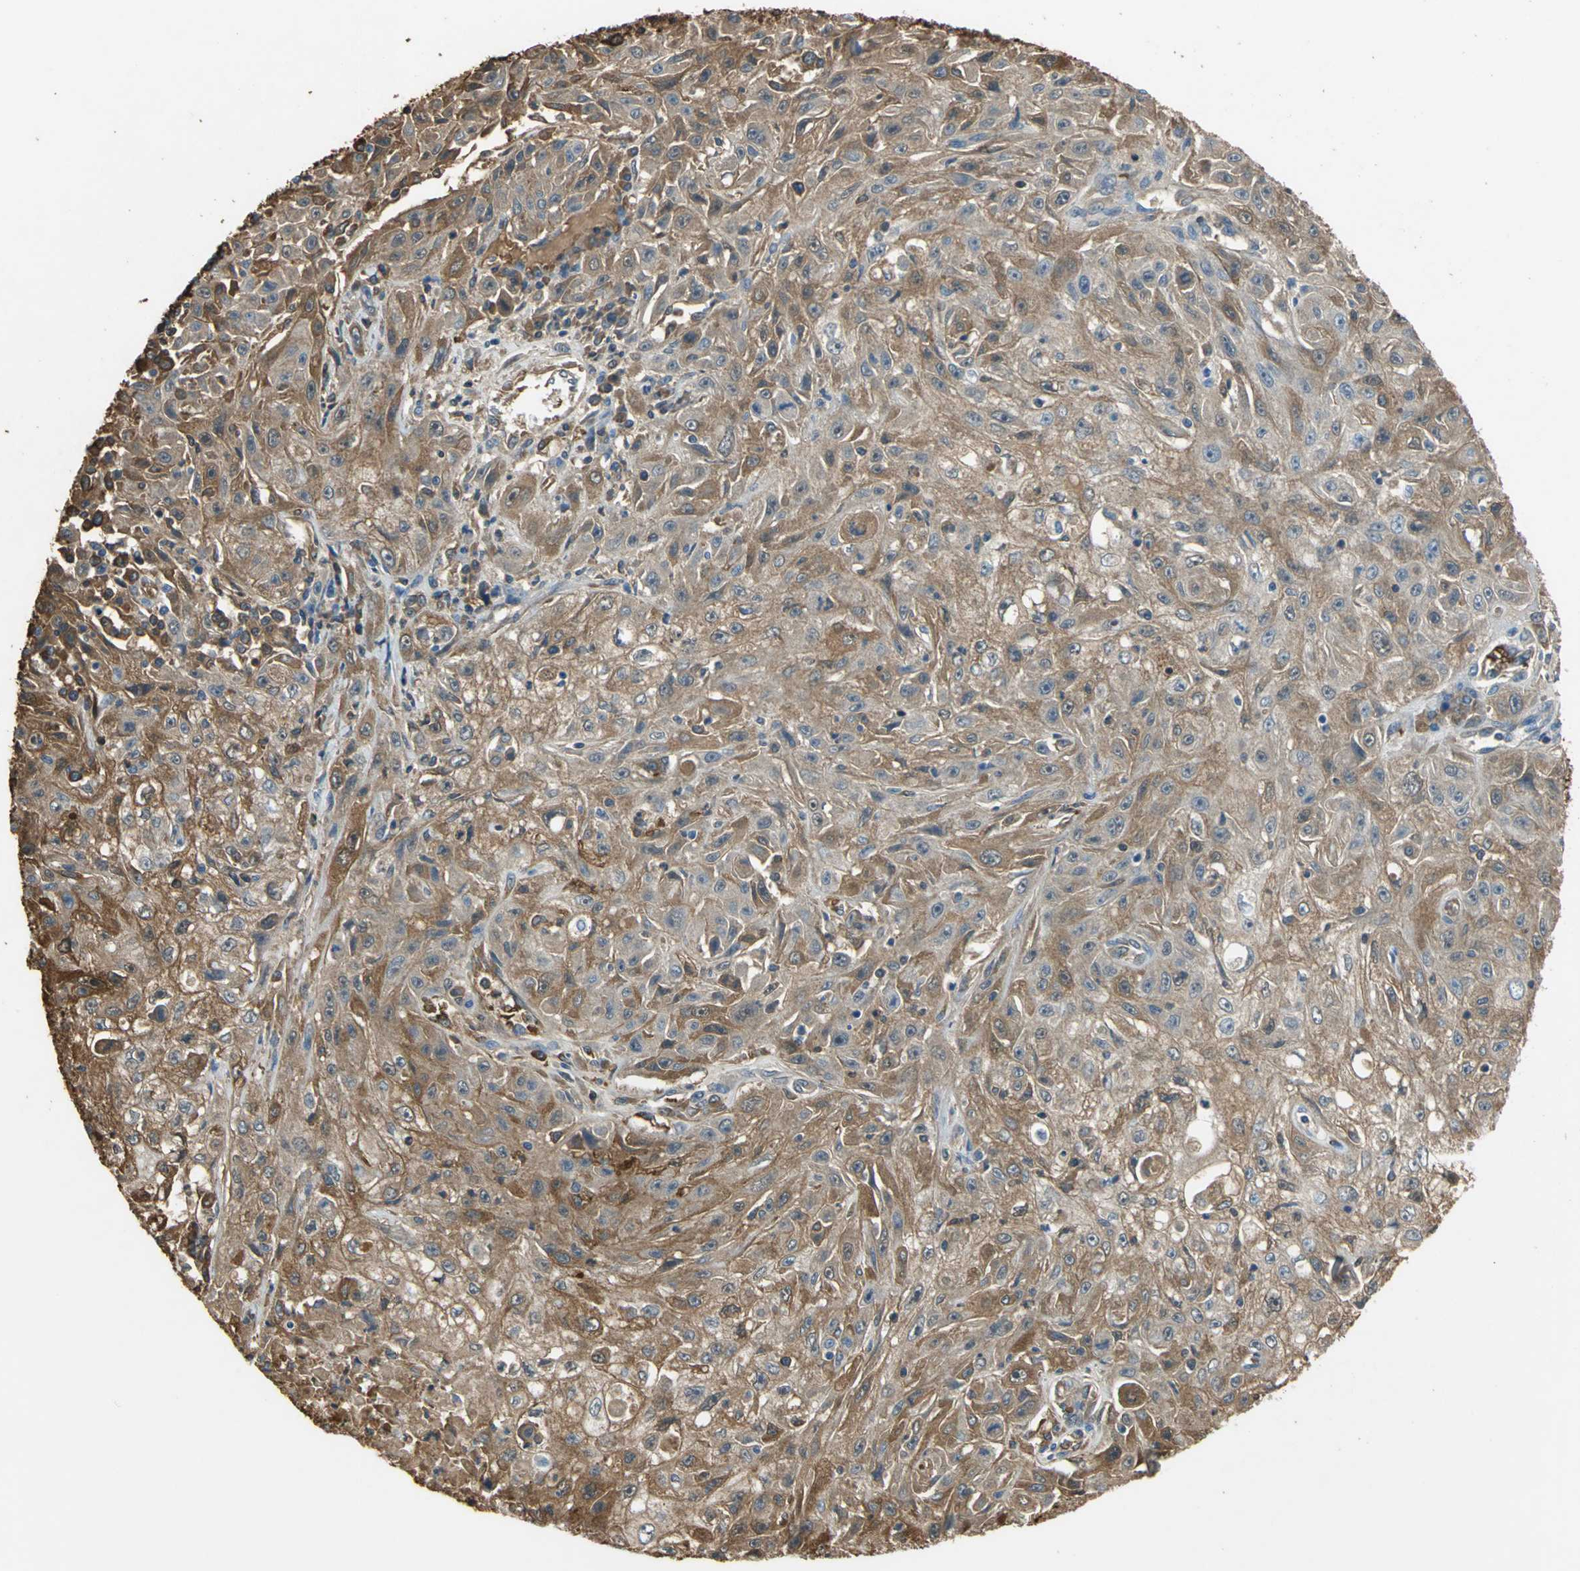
{"staining": {"intensity": "strong", "quantity": ">75%", "location": "cytoplasmic/membranous"}, "tissue": "skin cancer", "cell_type": "Tumor cells", "image_type": "cancer", "snomed": [{"axis": "morphology", "description": "Squamous cell carcinoma, NOS"}, {"axis": "topography", "description": "Skin"}], "caption": "This image displays IHC staining of skin cancer, with high strong cytoplasmic/membranous positivity in approximately >75% of tumor cells.", "gene": "TREM1", "patient": {"sex": "male", "age": 75}}